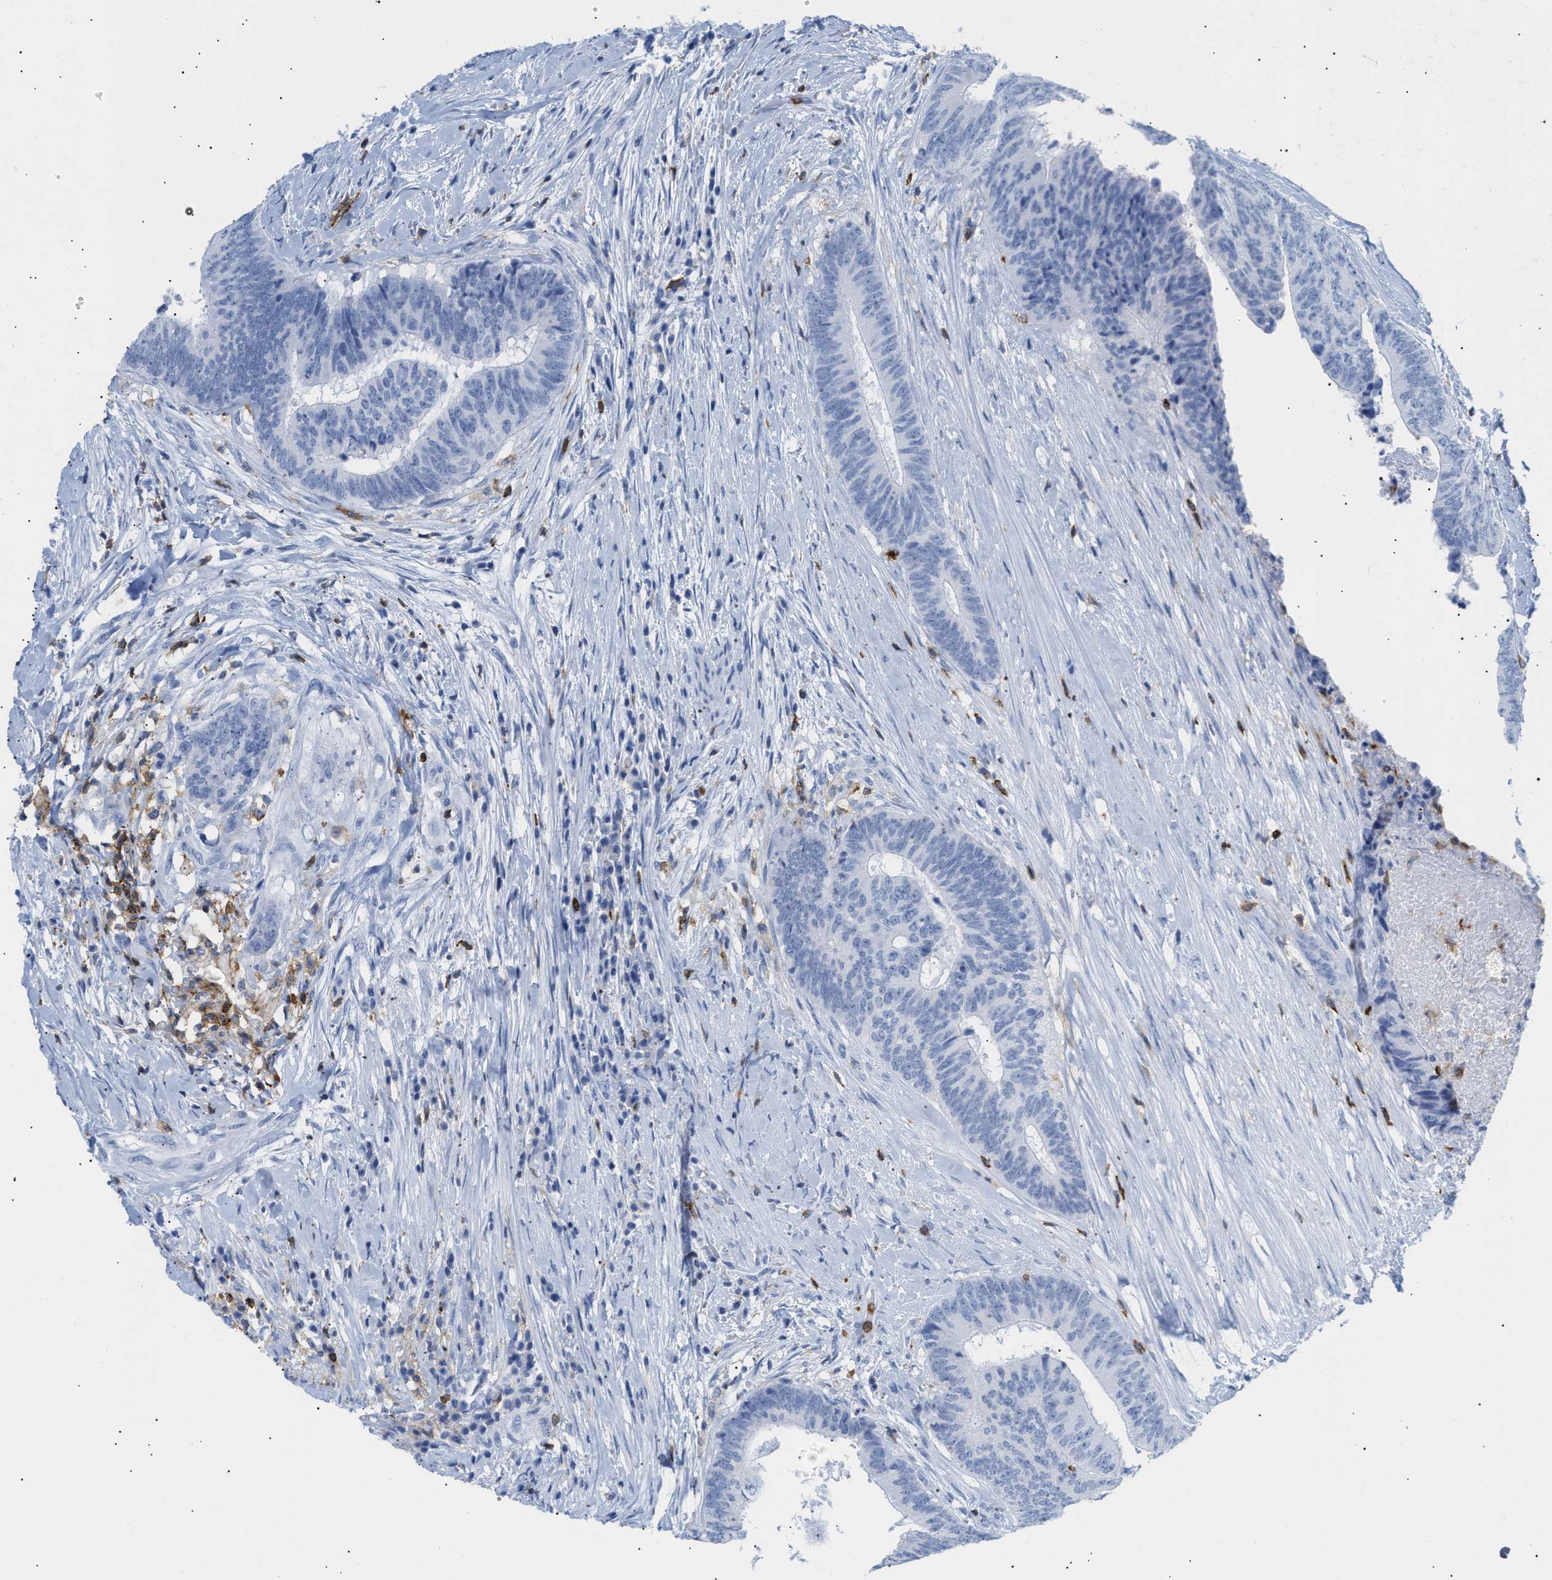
{"staining": {"intensity": "negative", "quantity": "none", "location": "none"}, "tissue": "colorectal cancer", "cell_type": "Tumor cells", "image_type": "cancer", "snomed": [{"axis": "morphology", "description": "Adenocarcinoma, NOS"}, {"axis": "topography", "description": "Rectum"}], "caption": "Tumor cells show no significant protein staining in adenocarcinoma (colorectal).", "gene": "LCP1", "patient": {"sex": "male", "age": 72}}